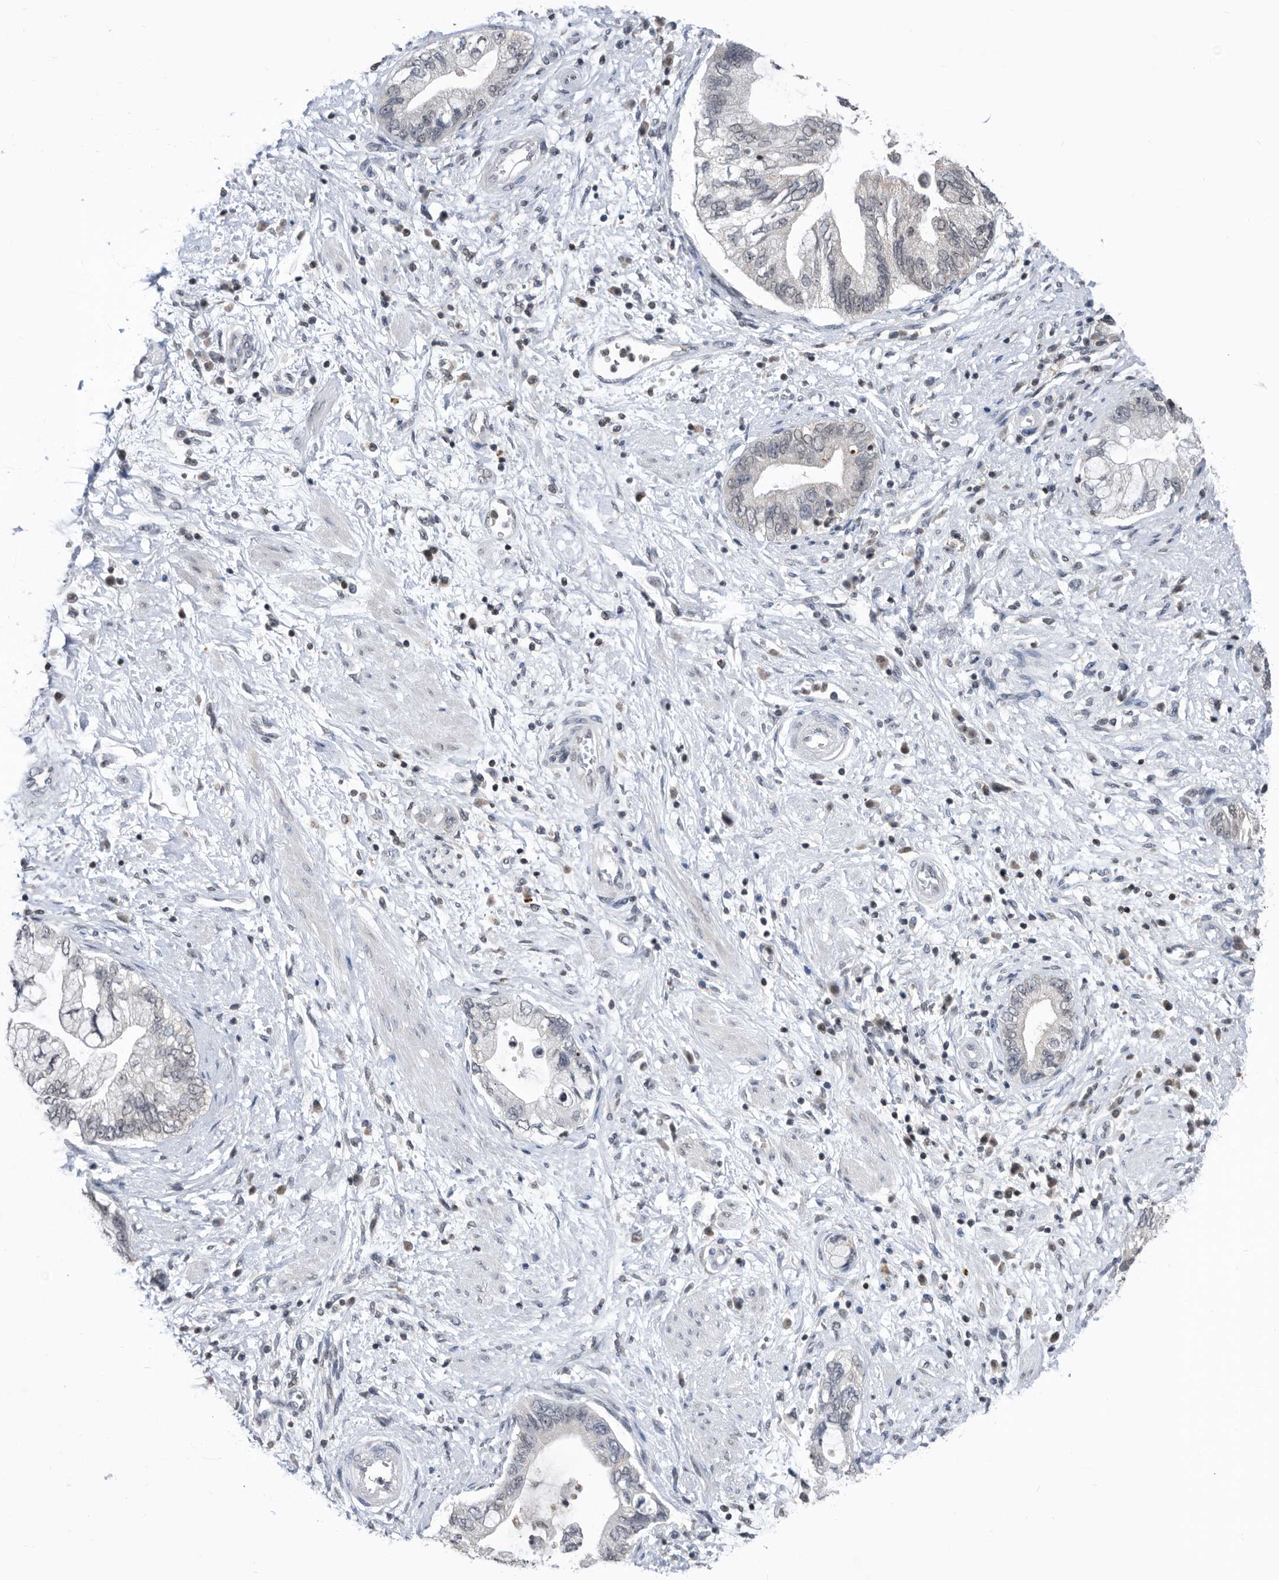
{"staining": {"intensity": "negative", "quantity": "none", "location": "none"}, "tissue": "pancreatic cancer", "cell_type": "Tumor cells", "image_type": "cancer", "snomed": [{"axis": "morphology", "description": "Adenocarcinoma, NOS"}, {"axis": "topography", "description": "Pancreas"}], "caption": "Protein analysis of adenocarcinoma (pancreatic) reveals no significant staining in tumor cells. Brightfield microscopy of IHC stained with DAB (3,3'-diaminobenzidine) (brown) and hematoxylin (blue), captured at high magnification.", "gene": "TSTD1", "patient": {"sex": "female", "age": 73}}